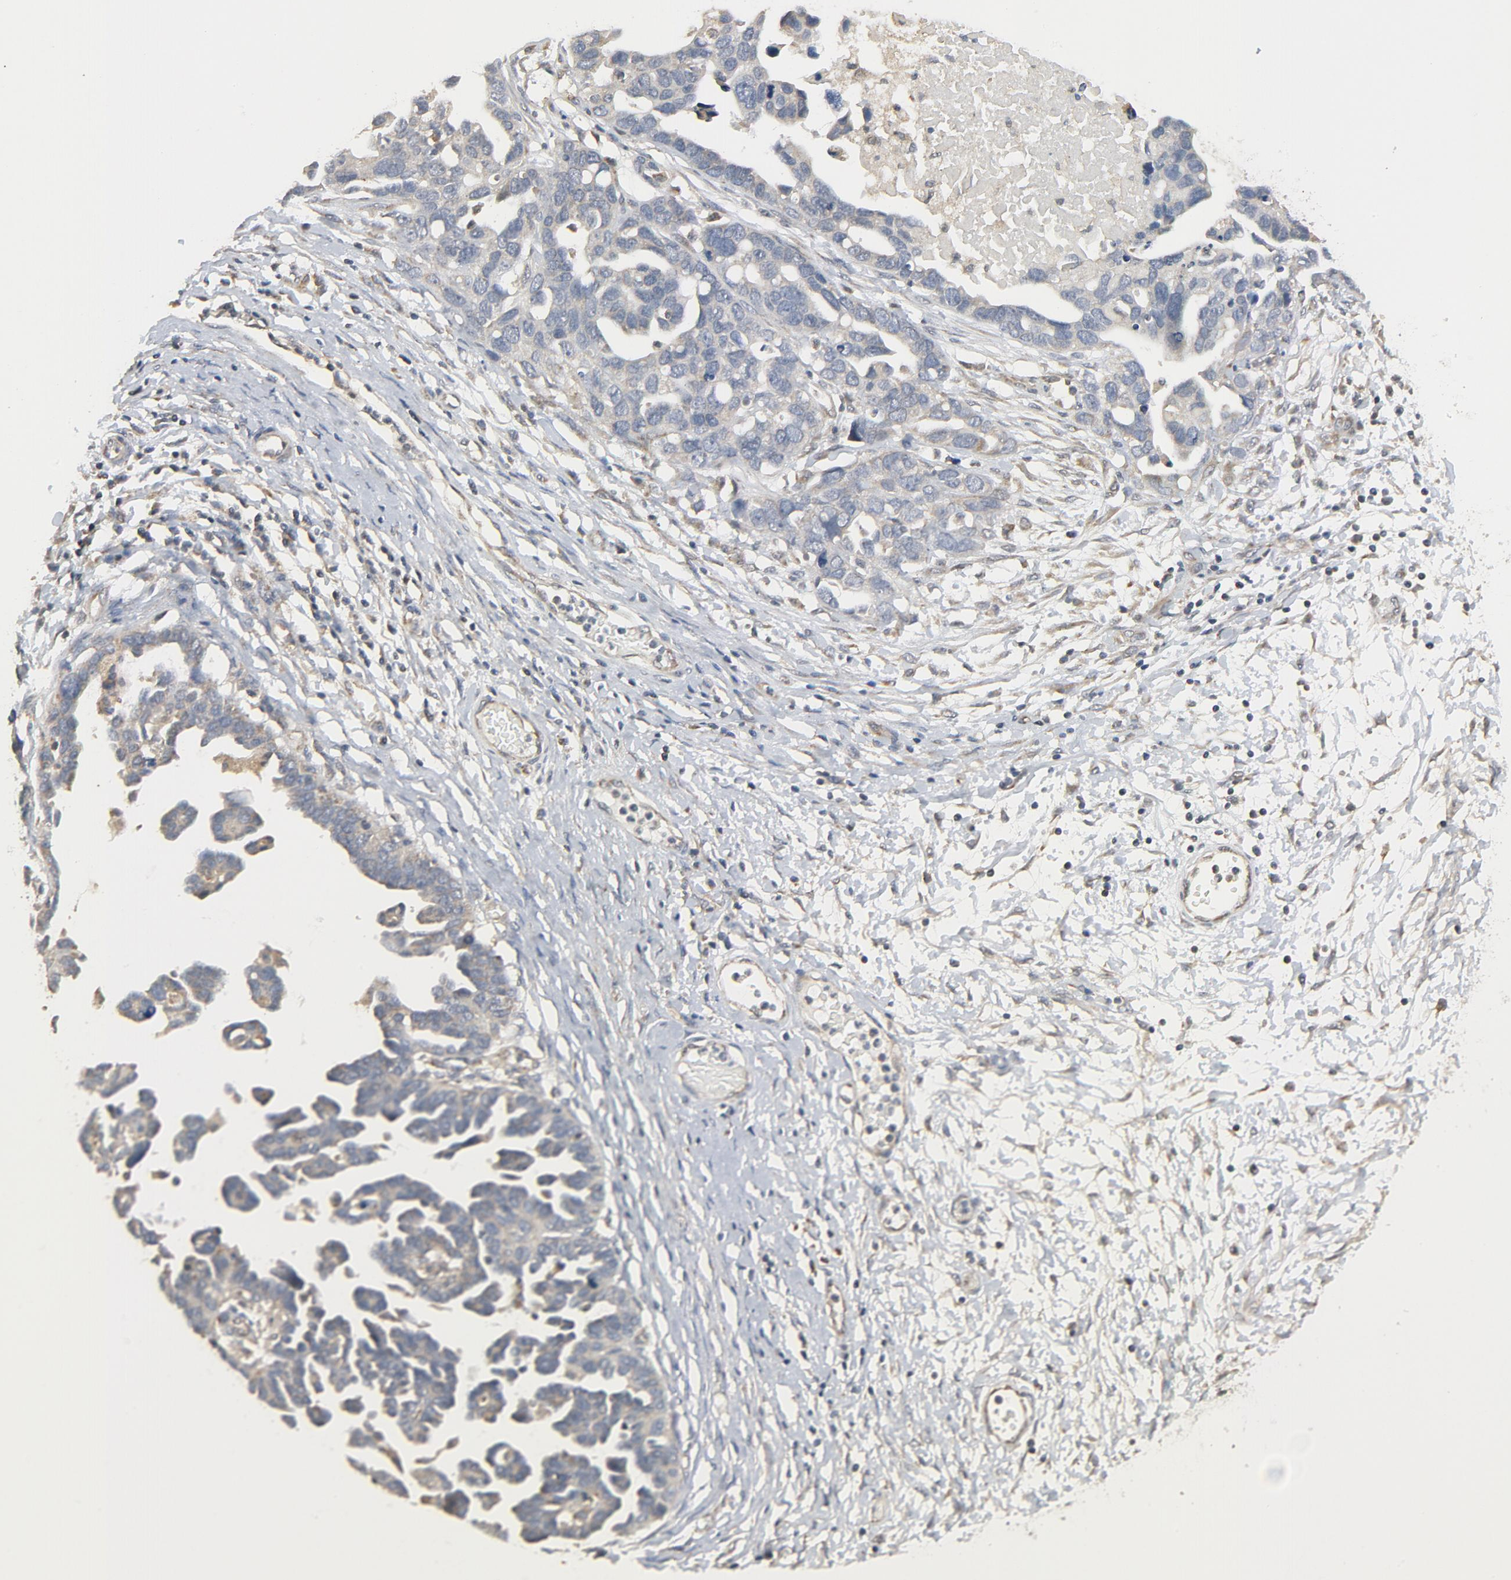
{"staining": {"intensity": "weak", "quantity": "25%-75%", "location": "cytoplasmic/membranous"}, "tissue": "ovarian cancer", "cell_type": "Tumor cells", "image_type": "cancer", "snomed": [{"axis": "morphology", "description": "Cystadenocarcinoma, serous, NOS"}, {"axis": "topography", "description": "Ovary"}], "caption": "The photomicrograph demonstrates staining of ovarian cancer (serous cystadenocarcinoma), revealing weak cytoplasmic/membranous protein staining (brown color) within tumor cells.", "gene": "C14orf119", "patient": {"sex": "female", "age": 54}}